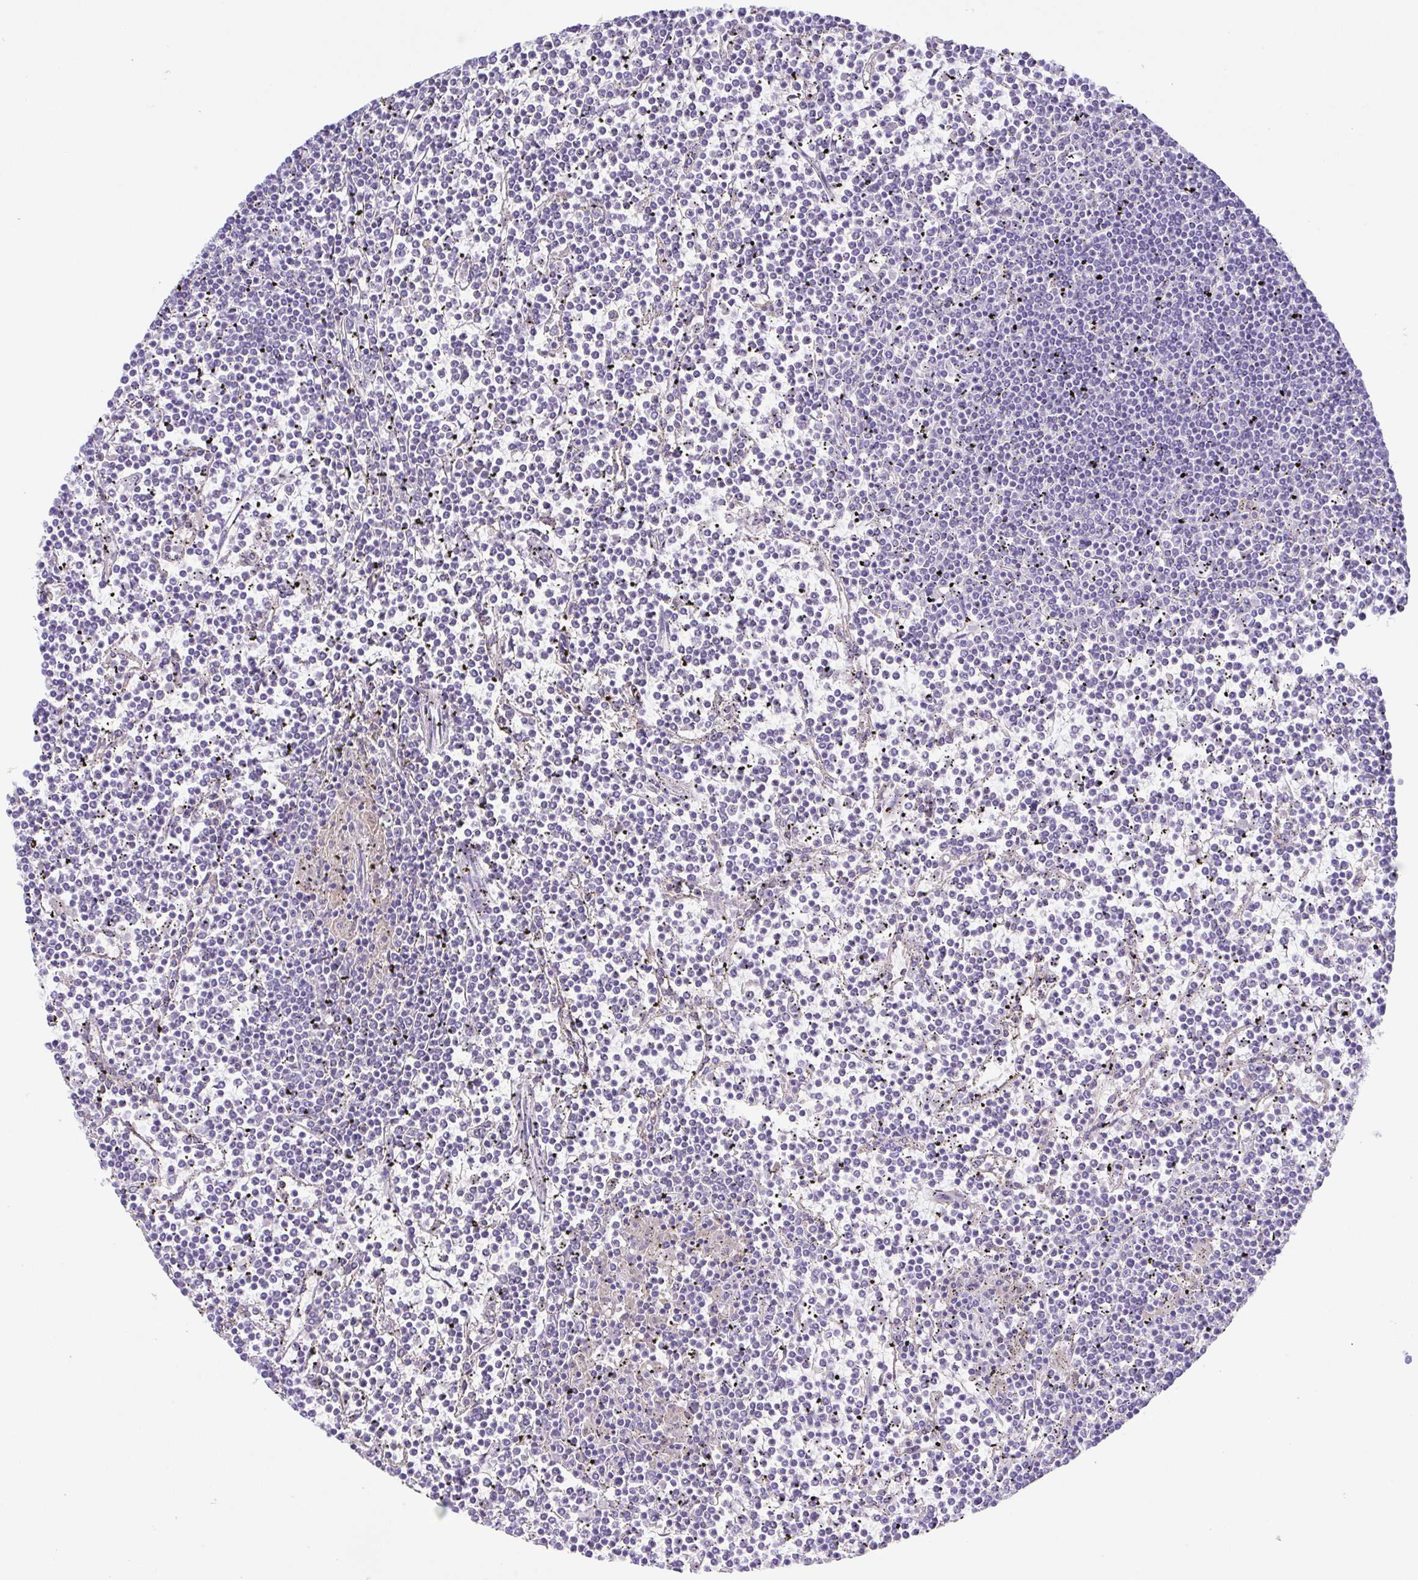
{"staining": {"intensity": "negative", "quantity": "none", "location": "none"}, "tissue": "lymphoma", "cell_type": "Tumor cells", "image_type": "cancer", "snomed": [{"axis": "morphology", "description": "Malignant lymphoma, non-Hodgkin's type, Low grade"}, {"axis": "topography", "description": "Spleen"}], "caption": "This image is of lymphoma stained with IHC to label a protein in brown with the nuclei are counter-stained blue. There is no expression in tumor cells.", "gene": "A1BG", "patient": {"sex": "female", "age": 19}}